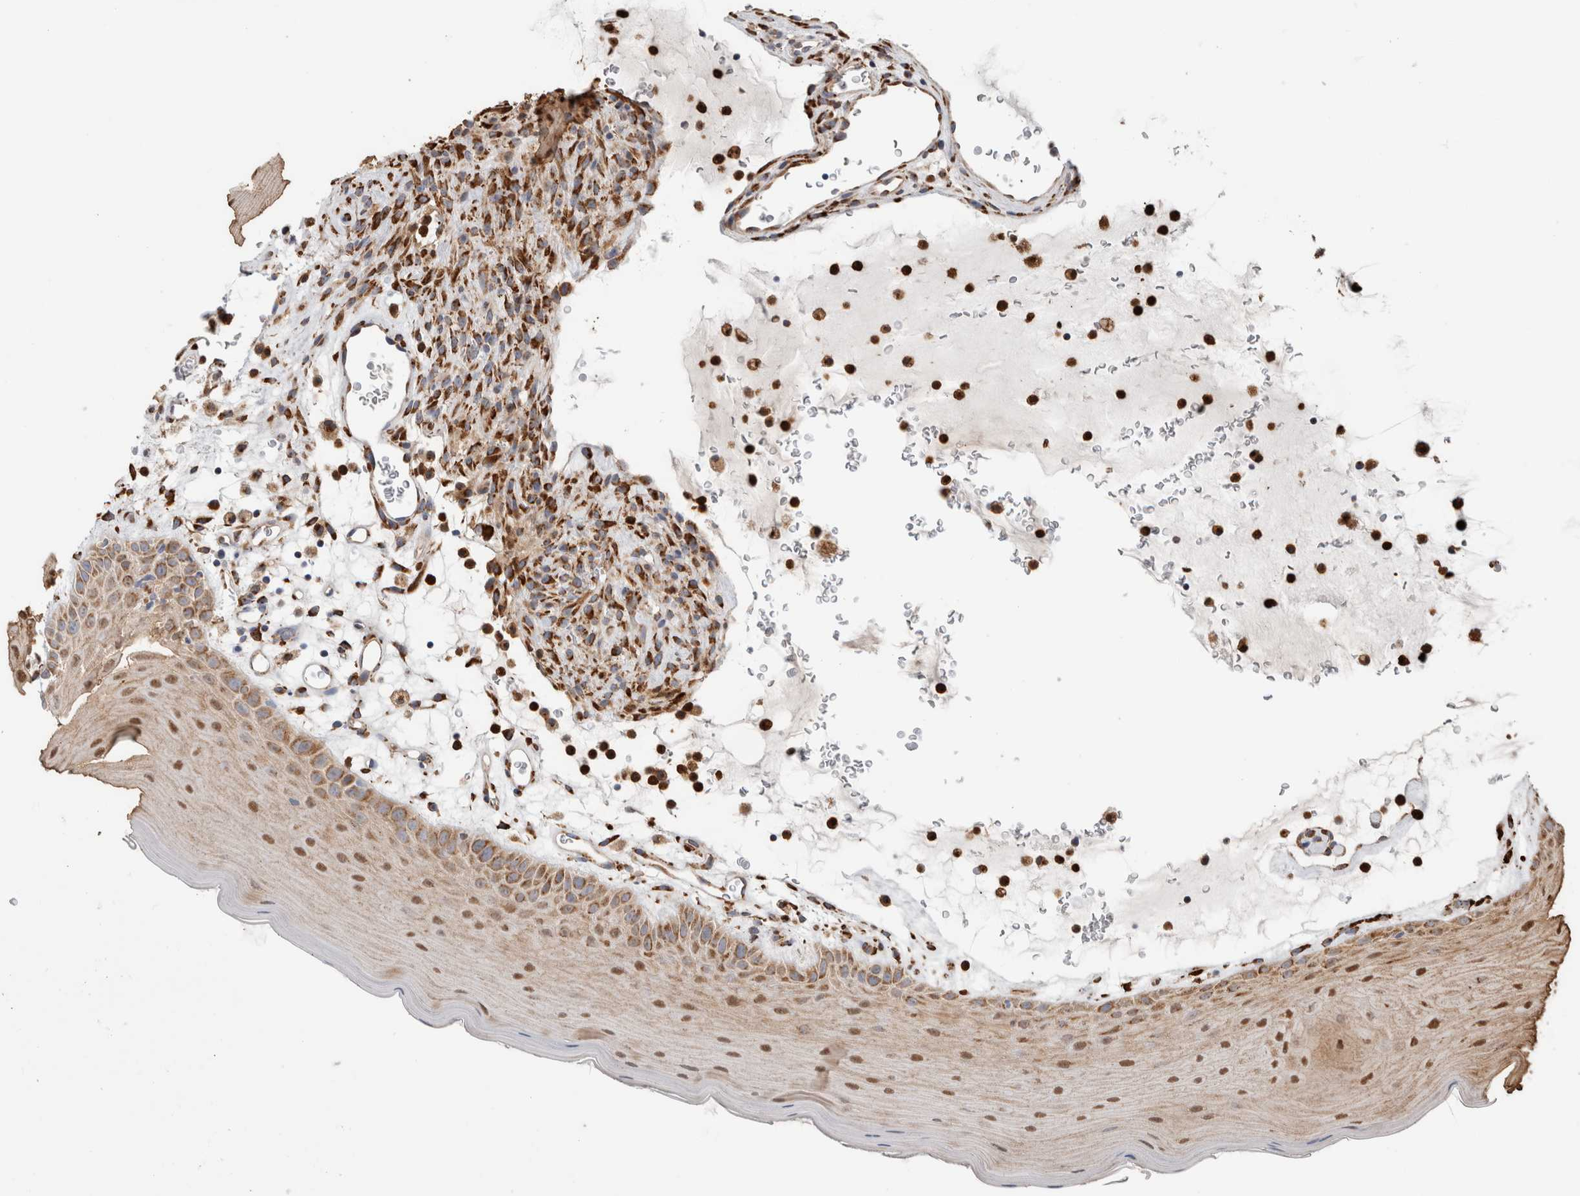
{"staining": {"intensity": "moderate", "quantity": ">75%", "location": "cytoplasmic/membranous,nuclear"}, "tissue": "oral mucosa", "cell_type": "Squamous epithelial cells", "image_type": "normal", "snomed": [{"axis": "morphology", "description": "Normal tissue, NOS"}, {"axis": "topography", "description": "Oral tissue"}], "caption": "Brown immunohistochemical staining in normal human oral mucosa exhibits moderate cytoplasmic/membranous,nuclear positivity in approximately >75% of squamous epithelial cells. (DAB IHC with brightfield microscopy, high magnification).", "gene": "P4HA1", "patient": {"sex": "male", "age": 13}}